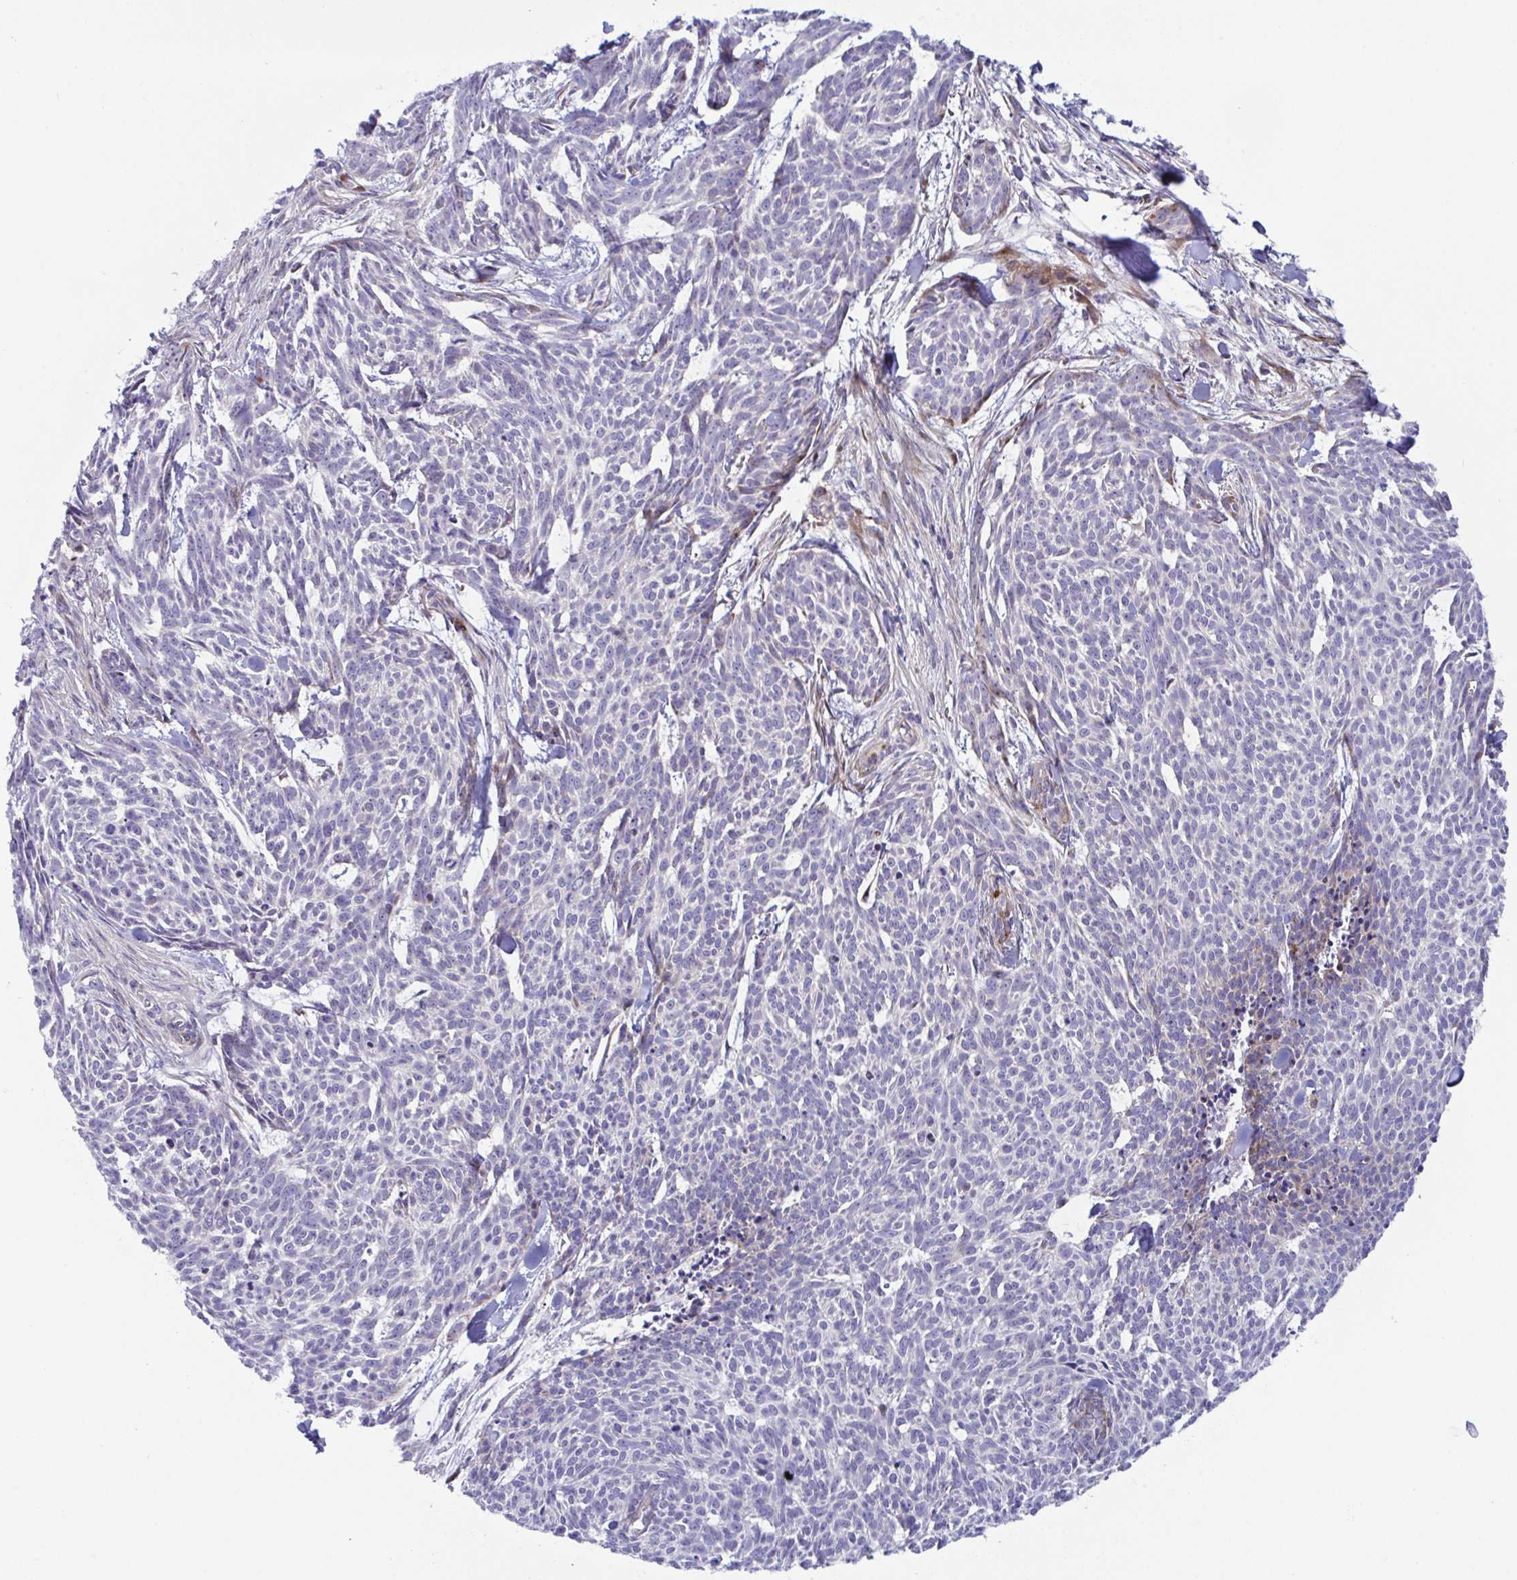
{"staining": {"intensity": "negative", "quantity": "none", "location": "none"}, "tissue": "skin cancer", "cell_type": "Tumor cells", "image_type": "cancer", "snomed": [{"axis": "morphology", "description": "Basal cell carcinoma"}, {"axis": "topography", "description": "Skin"}], "caption": "Tumor cells are negative for brown protein staining in skin cancer (basal cell carcinoma).", "gene": "ZNF713", "patient": {"sex": "female", "age": 93}}